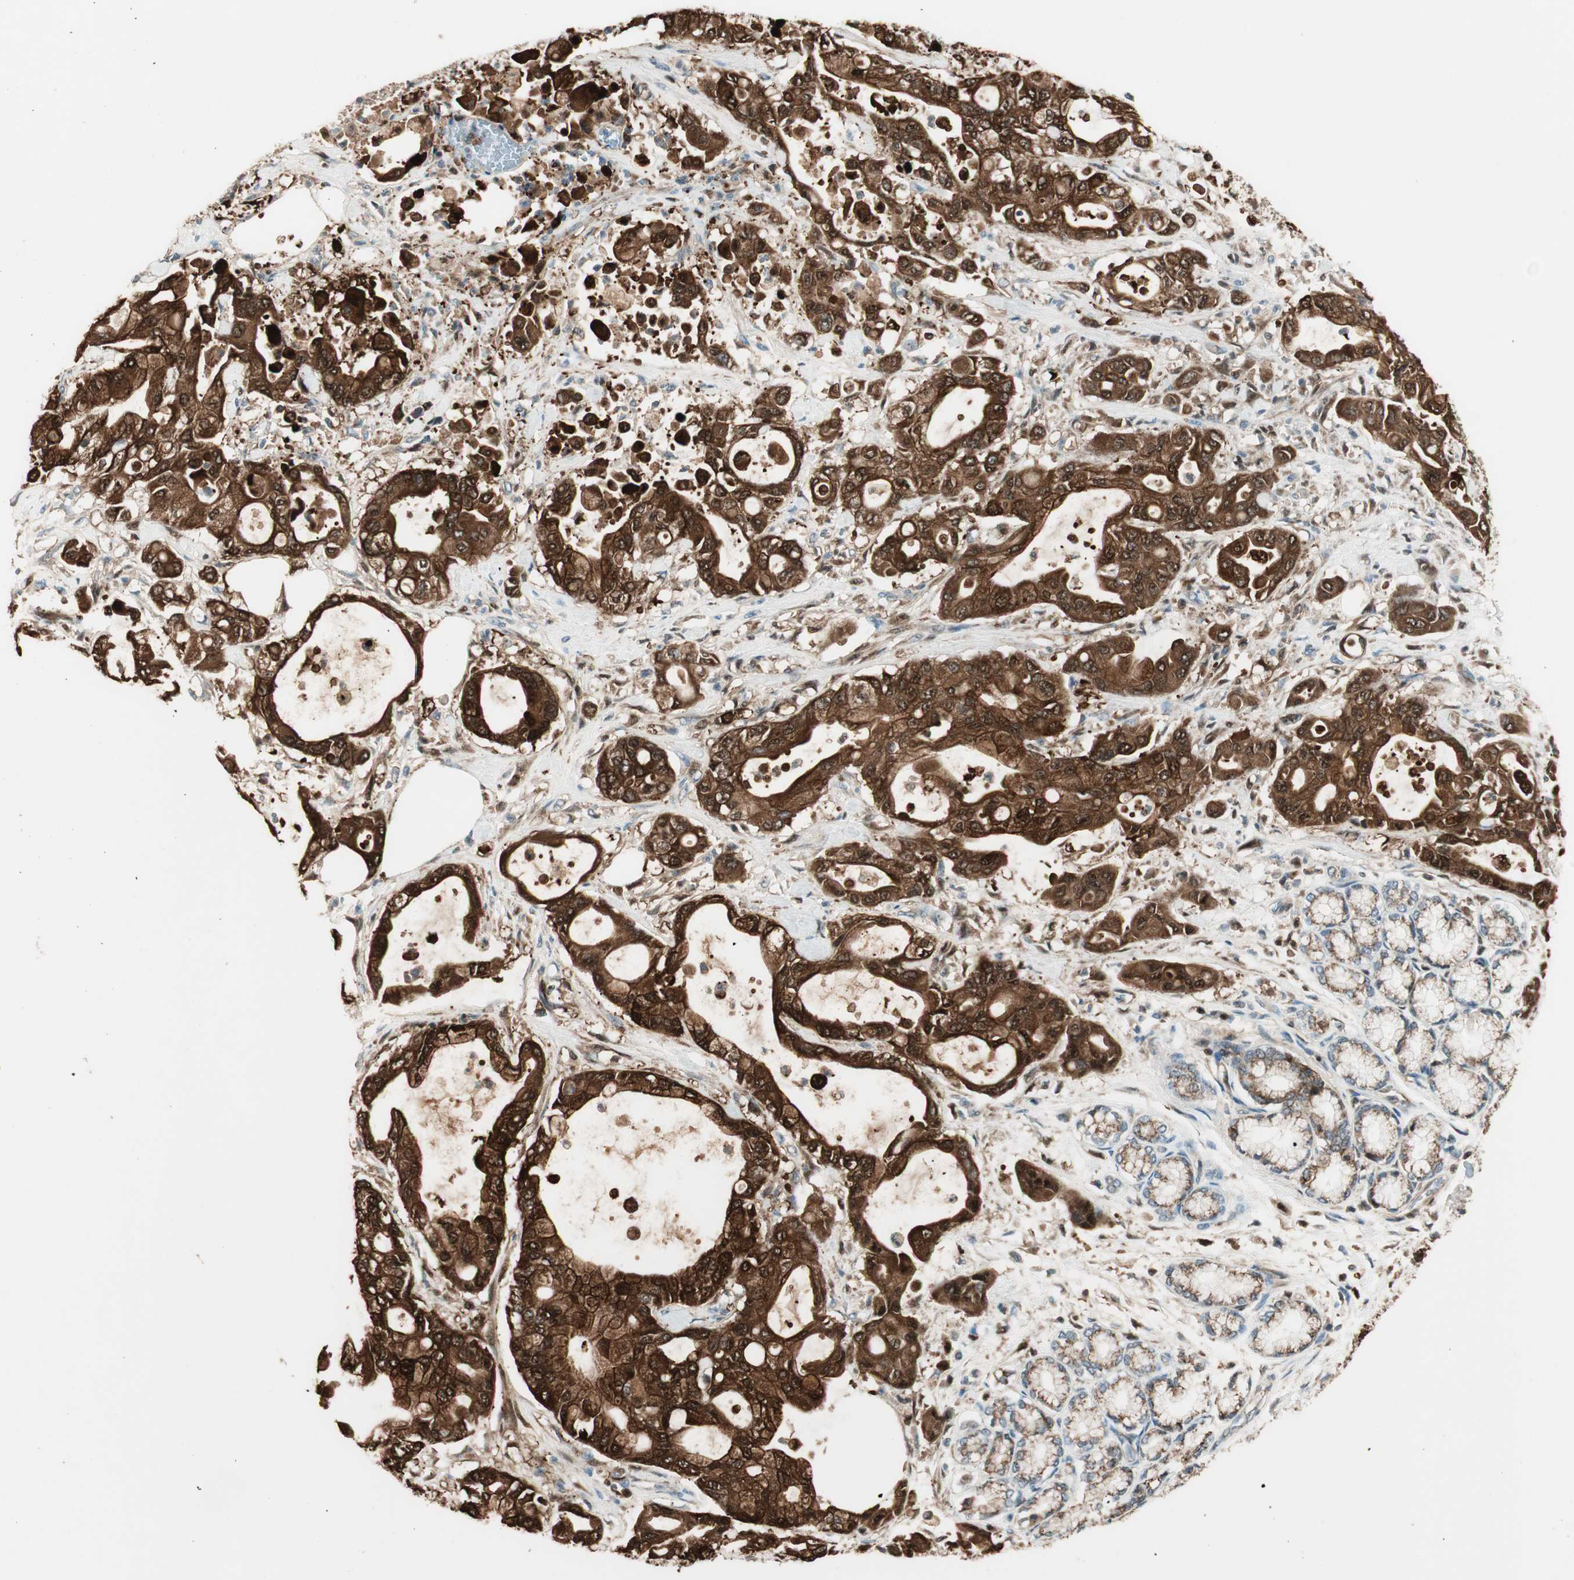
{"staining": {"intensity": "strong", "quantity": ">75%", "location": "cytoplasmic/membranous,nuclear"}, "tissue": "pancreatic cancer", "cell_type": "Tumor cells", "image_type": "cancer", "snomed": [{"axis": "morphology", "description": "Adenocarcinoma, NOS"}, {"axis": "morphology", "description": "Adenocarcinoma, metastatic, NOS"}, {"axis": "topography", "description": "Lymph node"}, {"axis": "topography", "description": "Pancreas"}, {"axis": "topography", "description": "Duodenum"}], "caption": "A brown stain highlights strong cytoplasmic/membranous and nuclear staining of a protein in human adenocarcinoma (pancreatic) tumor cells.", "gene": "TRIM21", "patient": {"sex": "female", "age": 64}}